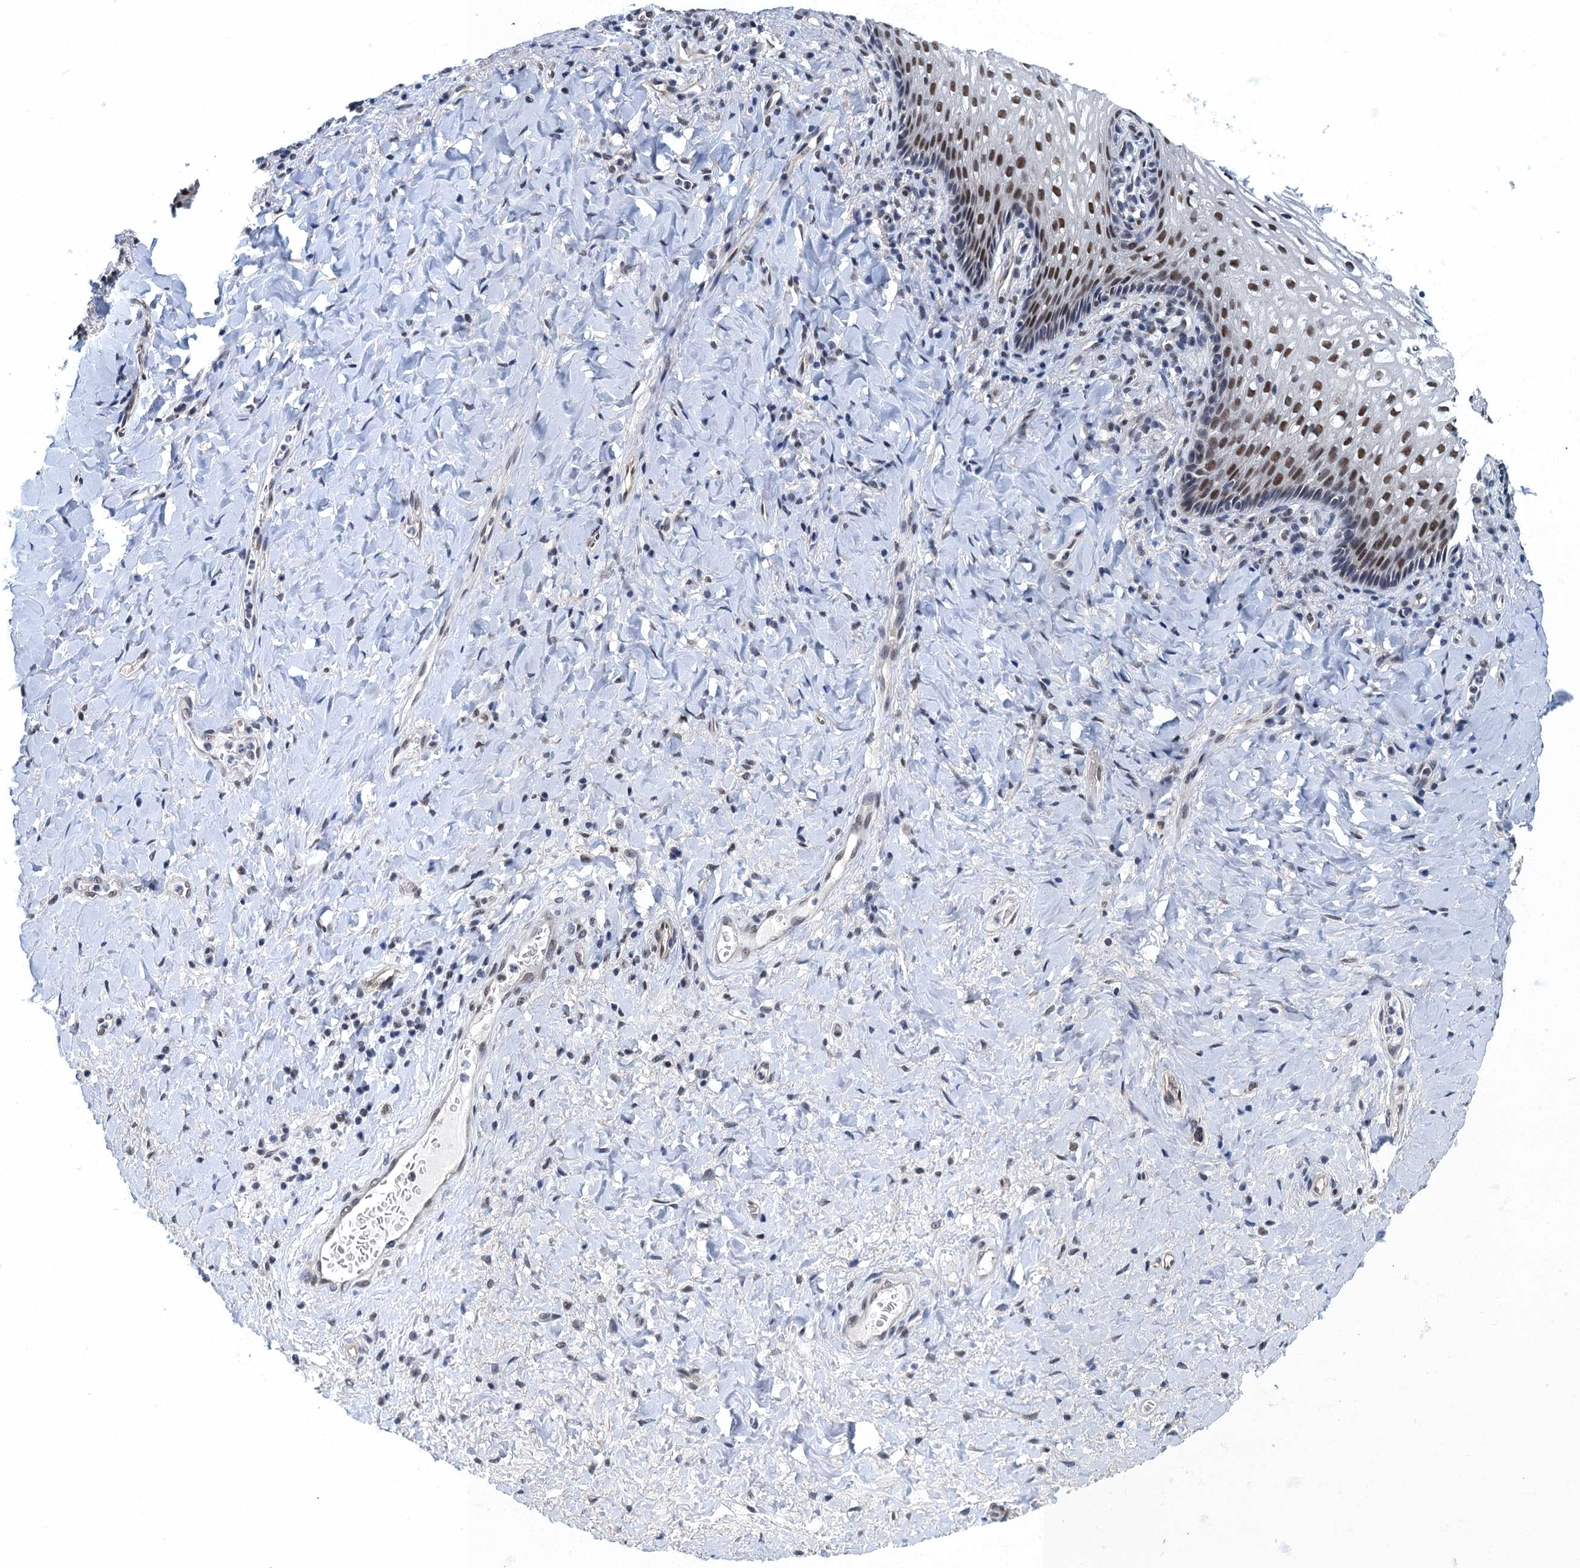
{"staining": {"intensity": "moderate", "quantity": "25%-75%", "location": "nuclear"}, "tissue": "vagina", "cell_type": "Squamous epithelial cells", "image_type": "normal", "snomed": [{"axis": "morphology", "description": "Normal tissue, NOS"}, {"axis": "topography", "description": "Vagina"}], "caption": "Vagina stained with DAB immunohistochemistry (IHC) demonstrates medium levels of moderate nuclear expression in about 25%-75% of squamous epithelial cells.", "gene": "GADL1", "patient": {"sex": "female", "age": 60}}